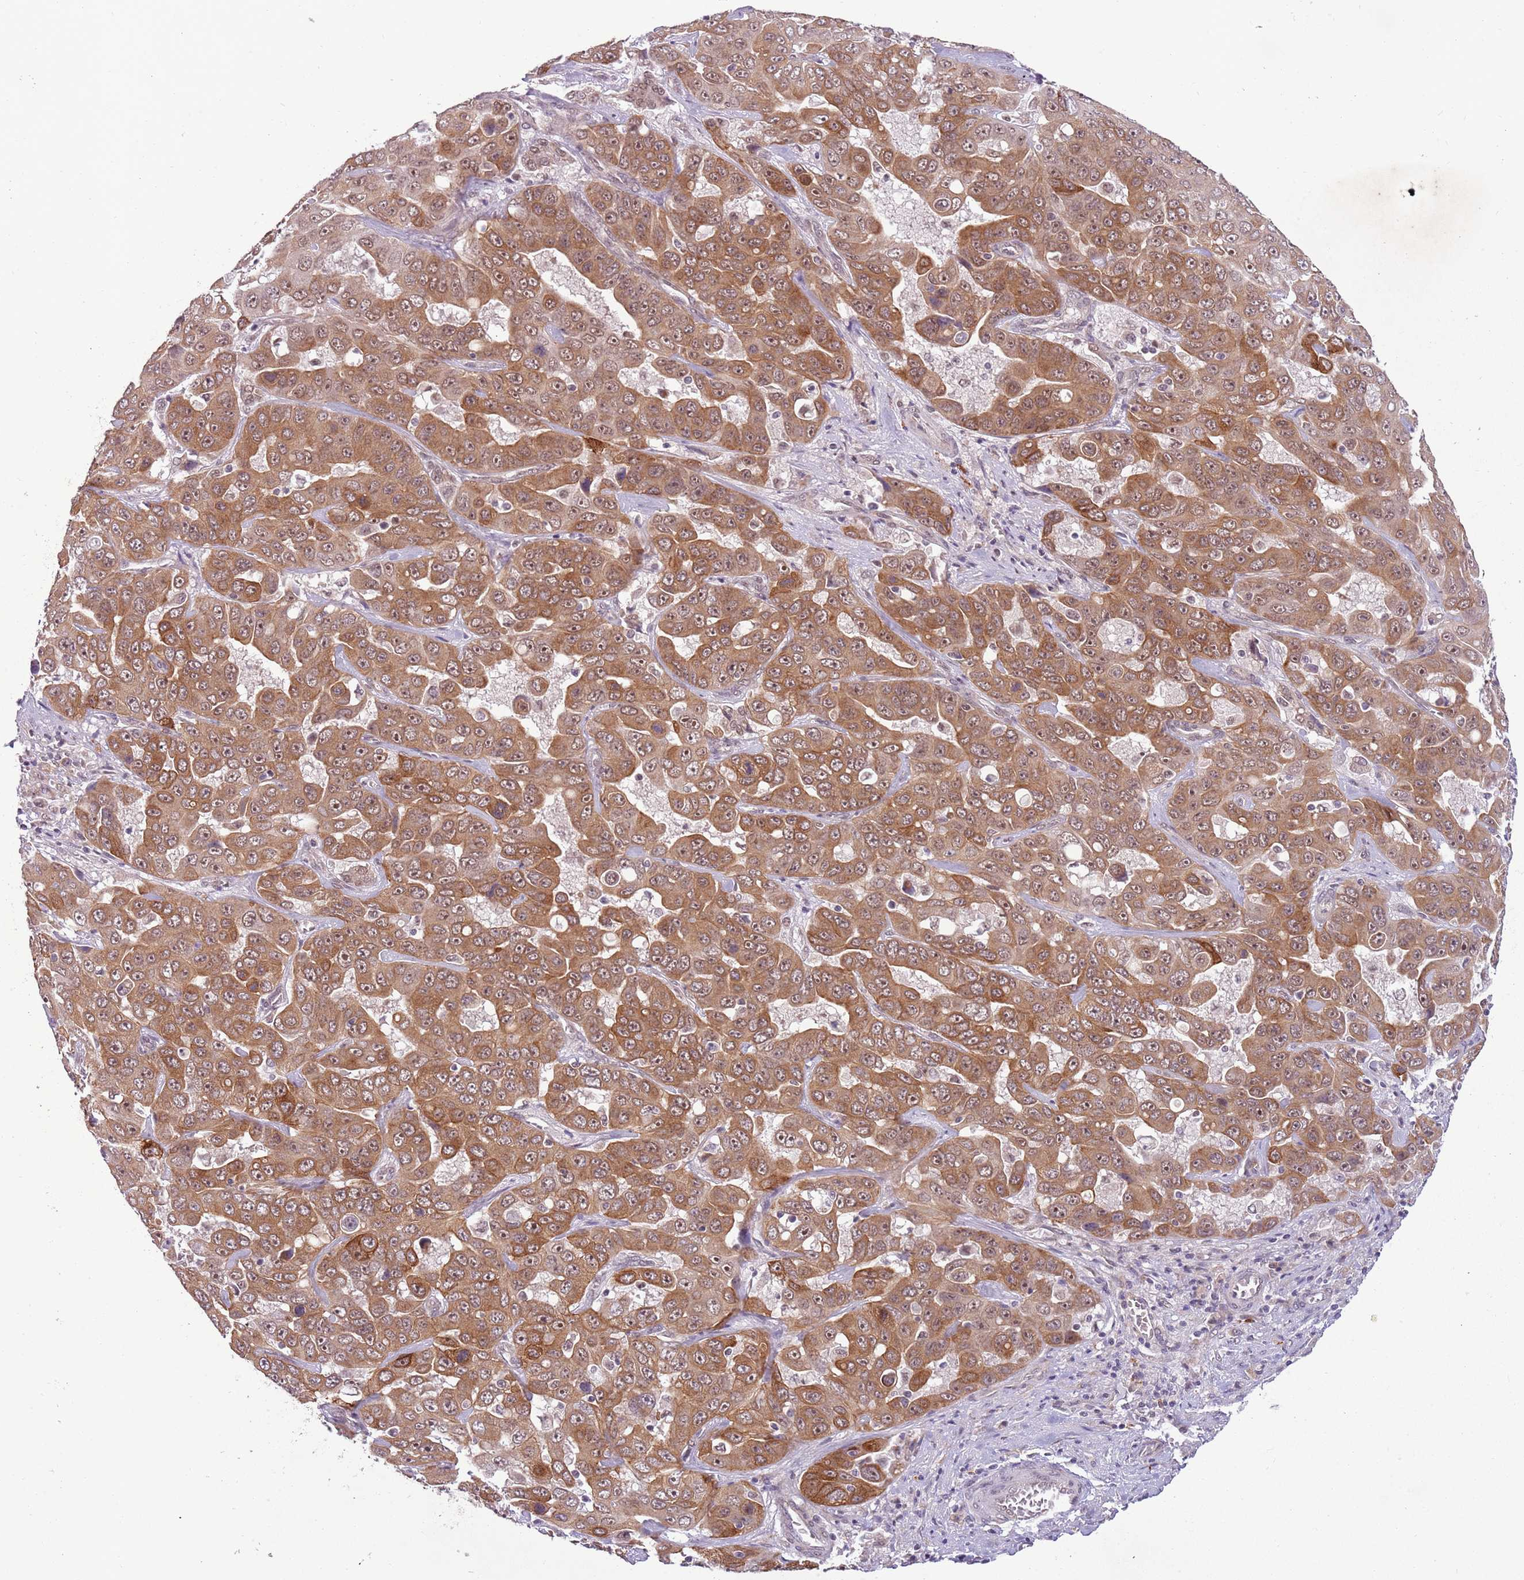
{"staining": {"intensity": "moderate", "quantity": ">75%", "location": "cytoplasmic/membranous,nuclear"}, "tissue": "liver cancer", "cell_type": "Tumor cells", "image_type": "cancer", "snomed": [{"axis": "morphology", "description": "Cholangiocarcinoma"}, {"axis": "topography", "description": "Liver"}], "caption": "Protein analysis of liver cholangiocarcinoma tissue reveals moderate cytoplasmic/membranous and nuclear positivity in approximately >75% of tumor cells.", "gene": "FAM120AOS", "patient": {"sex": "female", "age": 52}}